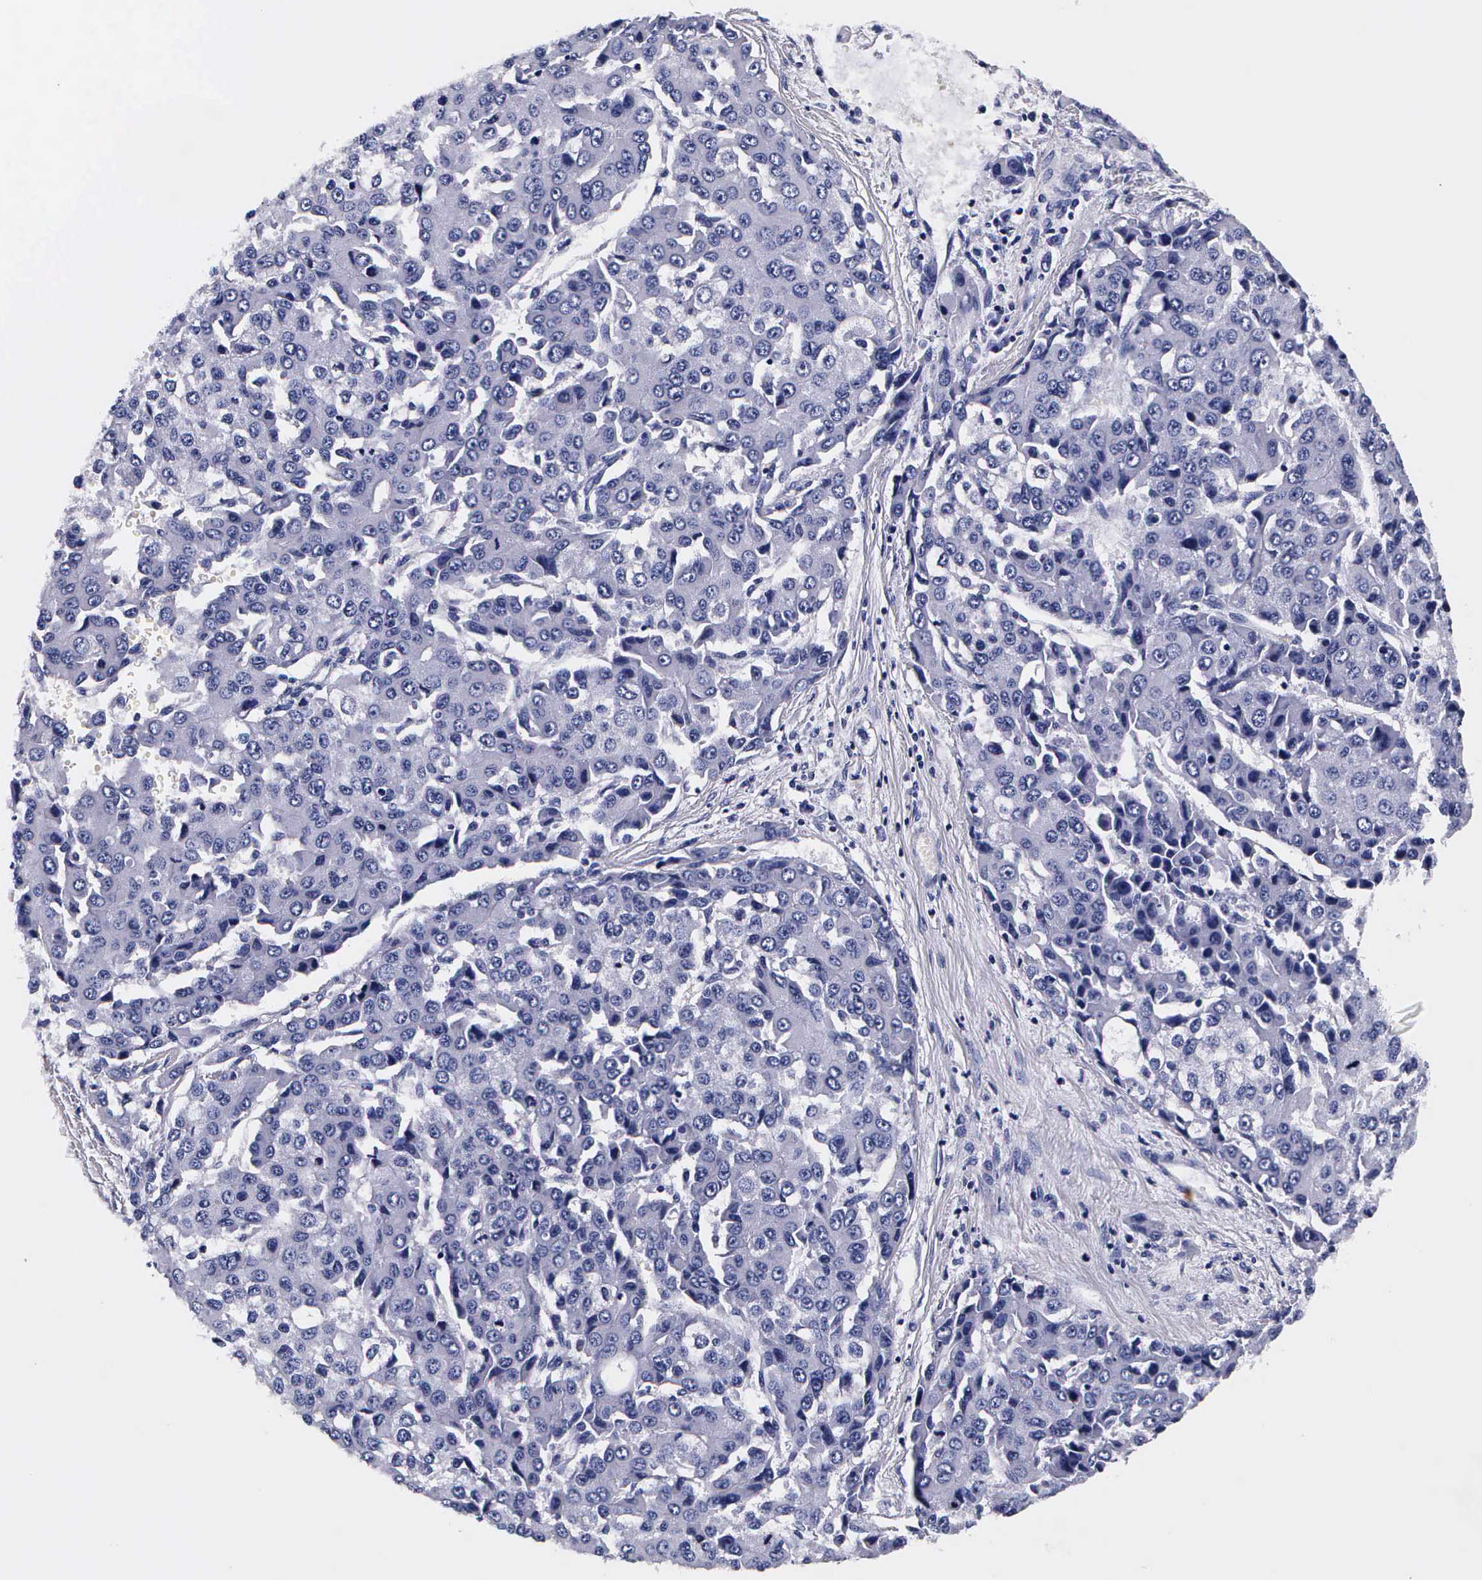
{"staining": {"intensity": "negative", "quantity": "none", "location": "none"}, "tissue": "liver cancer", "cell_type": "Tumor cells", "image_type": "cancer", "snomed": [{"axis": "morphology", "description": "Carcinoma, Hepatocellular, NOS"}, {"axis": "topography", "description": "Liver"}], "caption": "IHC image of human liver hepatocellular carcinoma stained for a protein (brown), which displays no staining in tumor cells.", "gene": "IAPP", "patient": {"sex": "female", "age": 66}}